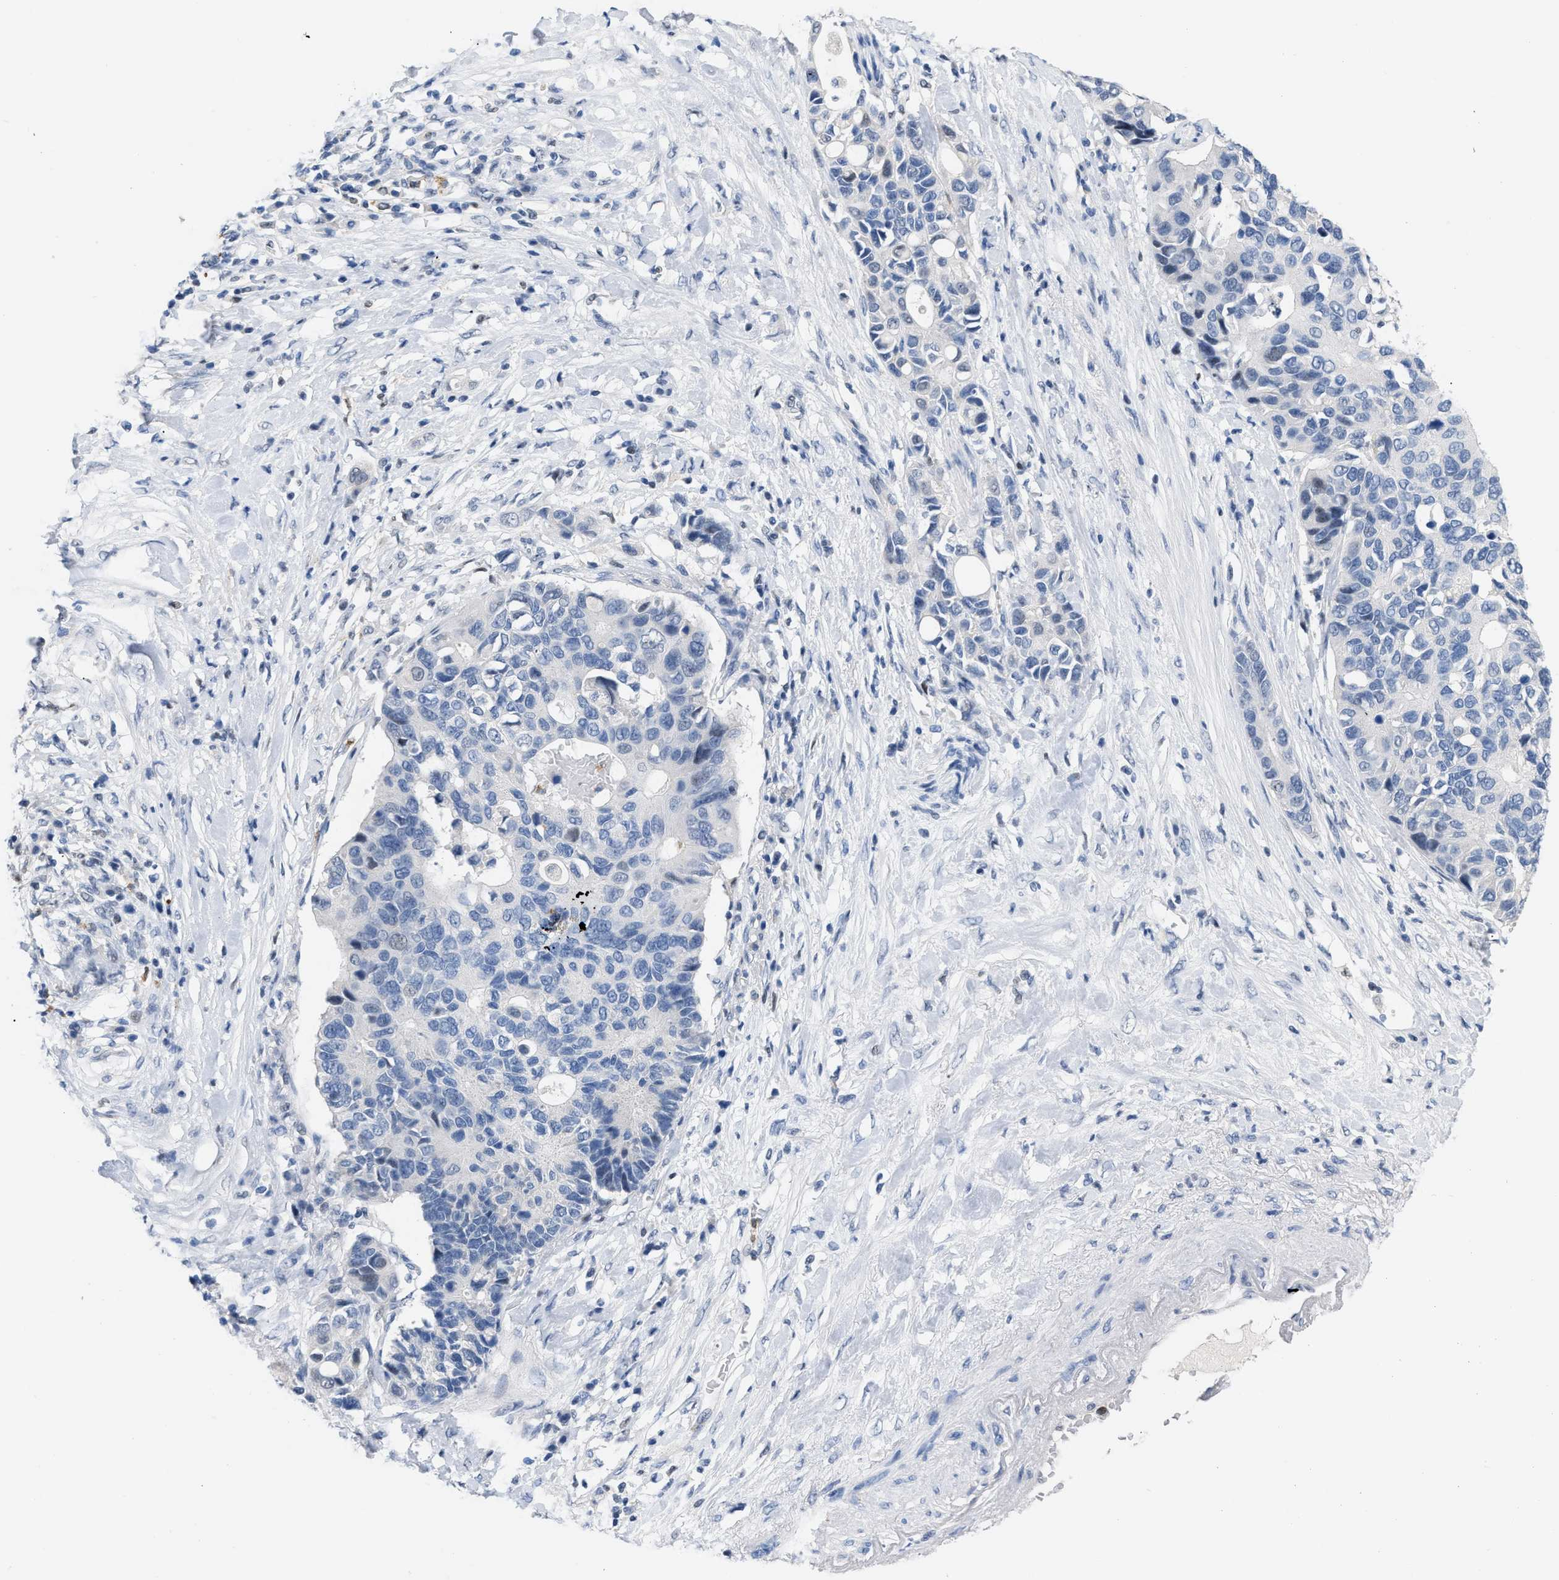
{"staining": {"intensity": "negative", "quantity": "none", "location": "none"}, "tissue": "pancreatic cancer", "cell_type": "Tumor cells", "image_type": "cancer", "snomed": [{"axis": "morphology", "description": "Adenocarcinoma, NOS"}, {"axis": "topography", "description": "Pancreas"}], "caption": "Histopathology image shows no protein positivity in tumor cells of pancreatic cancer tissue. (DAB IHC, high magnification).", "gene": "BOLL", "patient": {"sex": "female", "age": 56}}